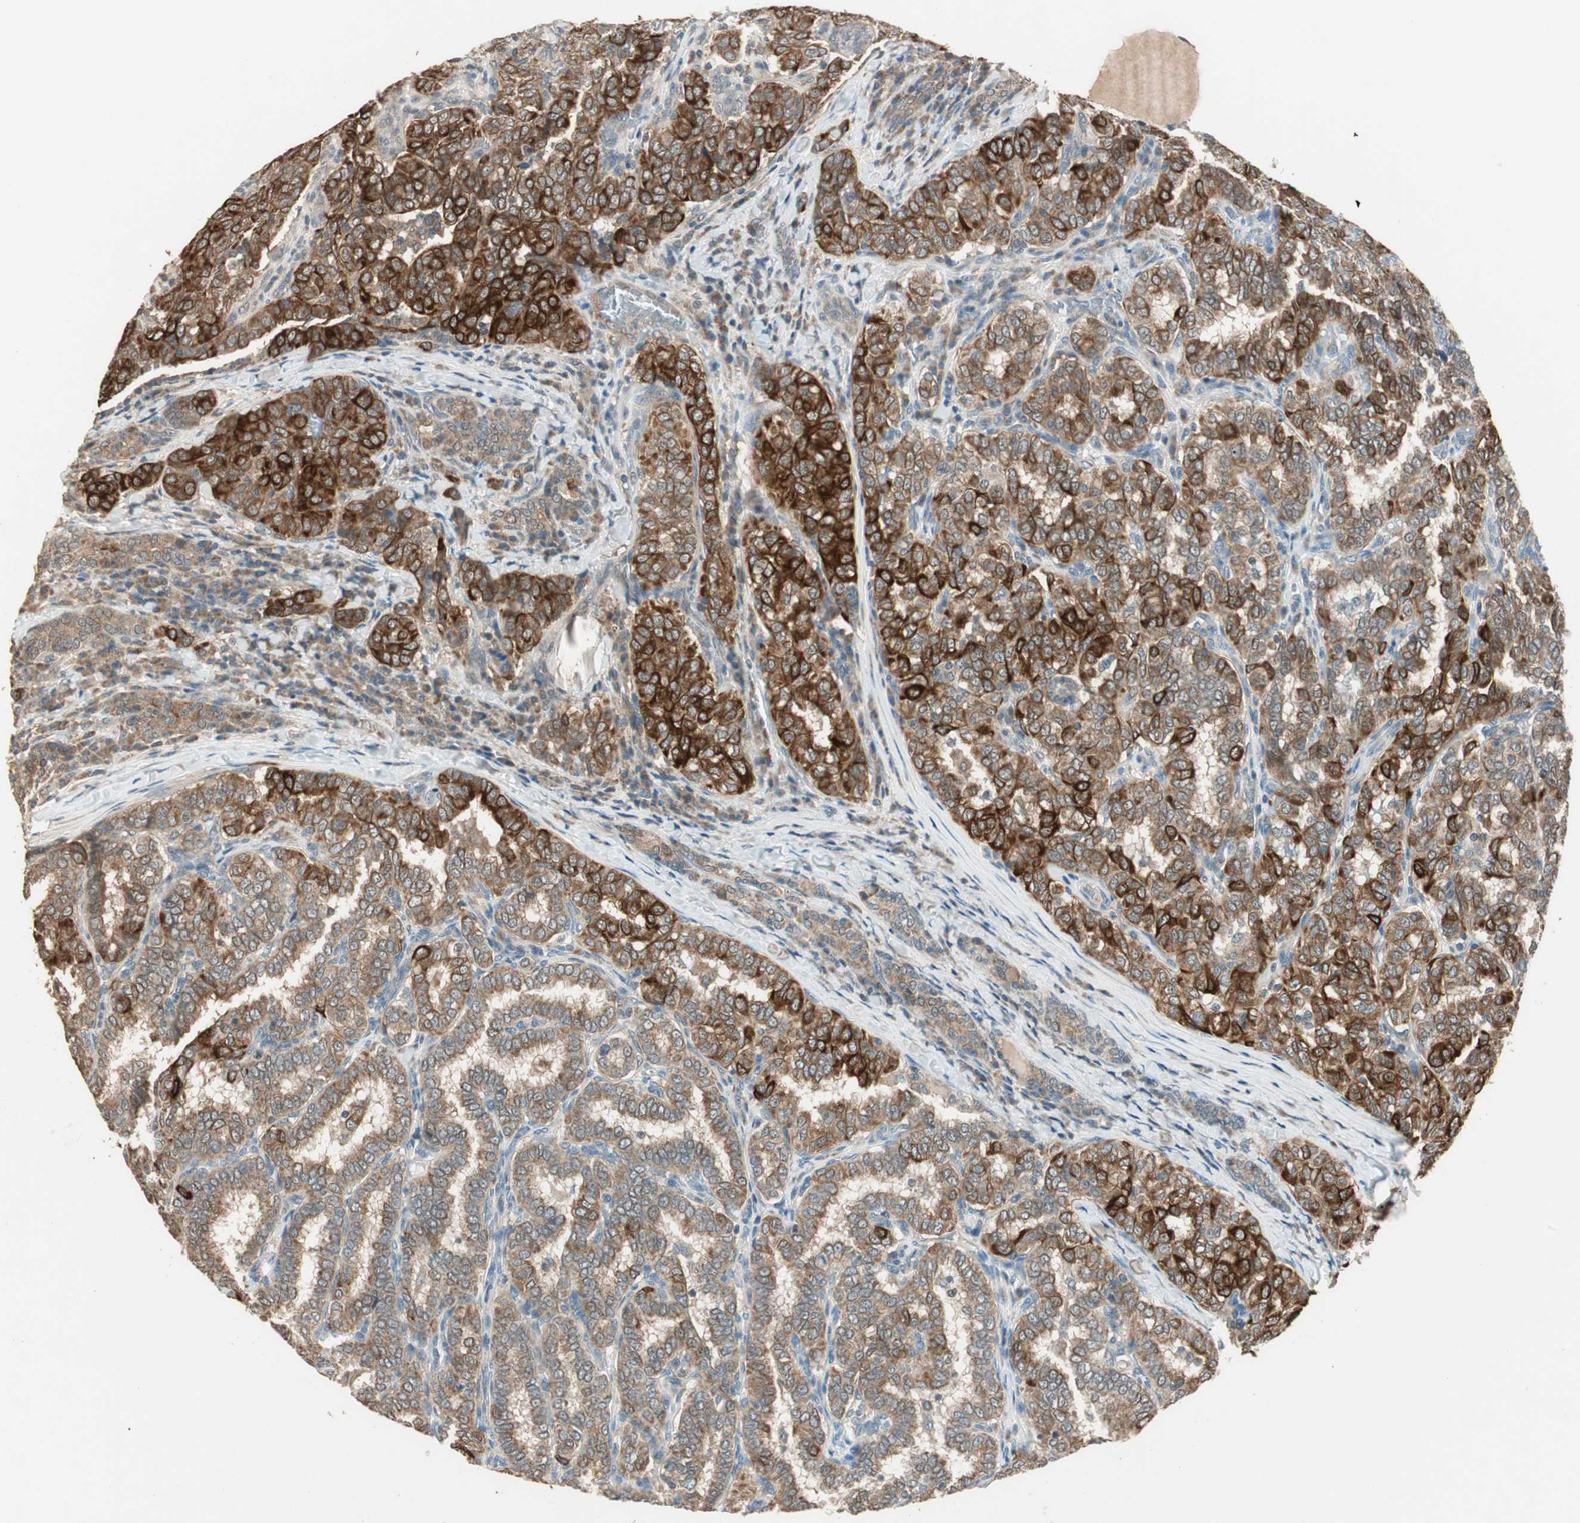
{"staining": {"intensity": "strong", "quantity": ">75%", "location": "cytoplasmic/membranous"}, "tissue": "thyroid cancer", "cell_type": "Tumor cells", "image_type": "cancer", "snomed": [{"axis": "morphology", "description": "Papillary adenocarcinoma, NOS"}, {"axis": "topography", "description": "Thyroid gland"}], "caption": "An IHC image of neoplastic tissue is shown. Protein staining in brown shows strong cytoplasmic/membranous positivity in thyroid cancer (papillary adenocarcinoma) within tumor cells.", "gene": "TRIM21", "patient": {"sex": "female", "age": 30}}